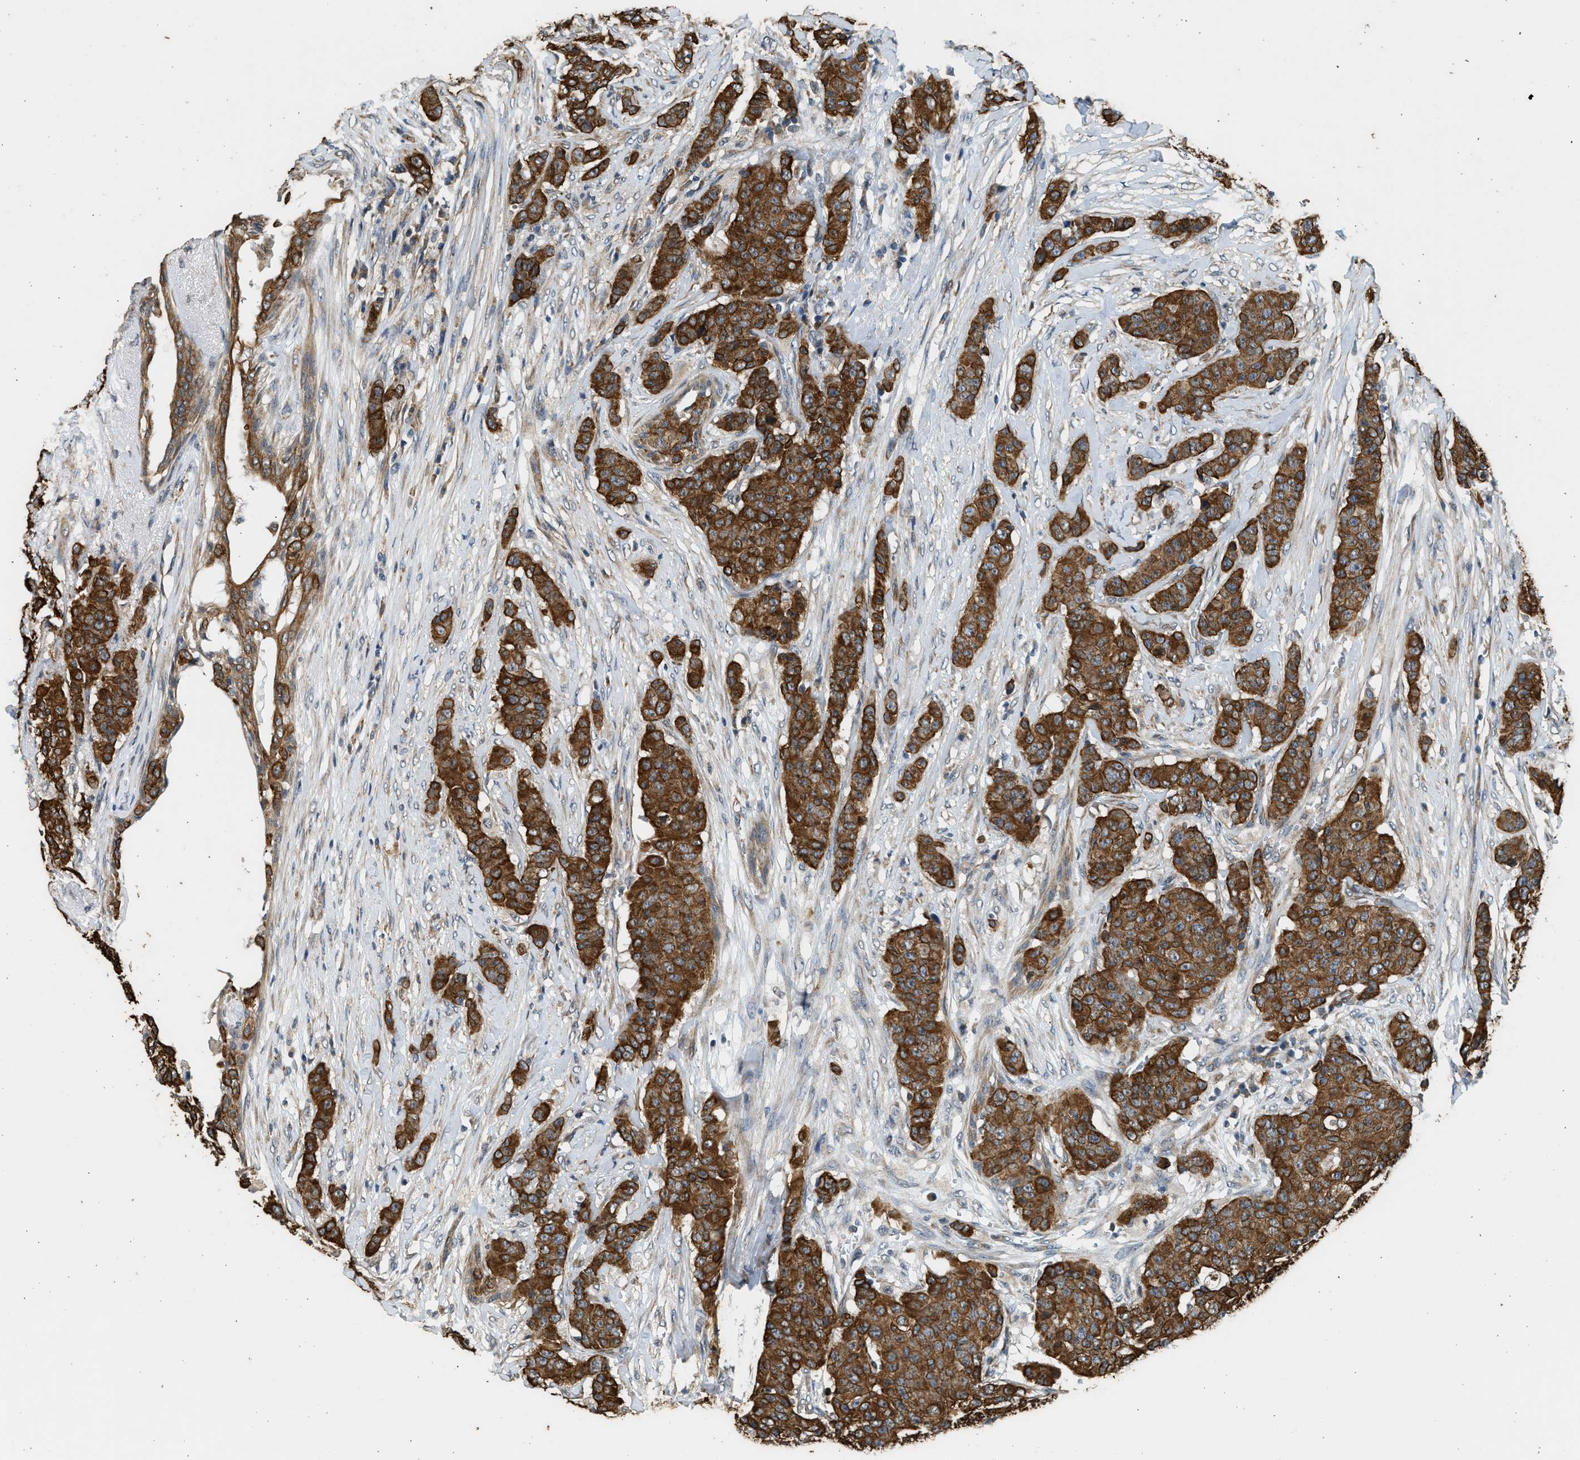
{"staining": {"intensity": "strong", "quantity": ">75%", "location": "cytoplasmic/membranous"}, "tissue": "breast cancer", "cell_type": "Tumor cells", "image_type": "cancer", "snomed": [{"axis": "morphology", "description": "Normal tissue, NOS"}, {"axis": "morphology", "description": "Duct carcinoma"}, {"axis": "topography", "description": "Breast"}], "caption": "Protein positivity by immunohistochemistry shows strong cytoplasmic/membranous staining in about >75% of tumor cells in breast cancer.", "gene": "PCLO", "patient": {"sex": "female", "age": 40}}